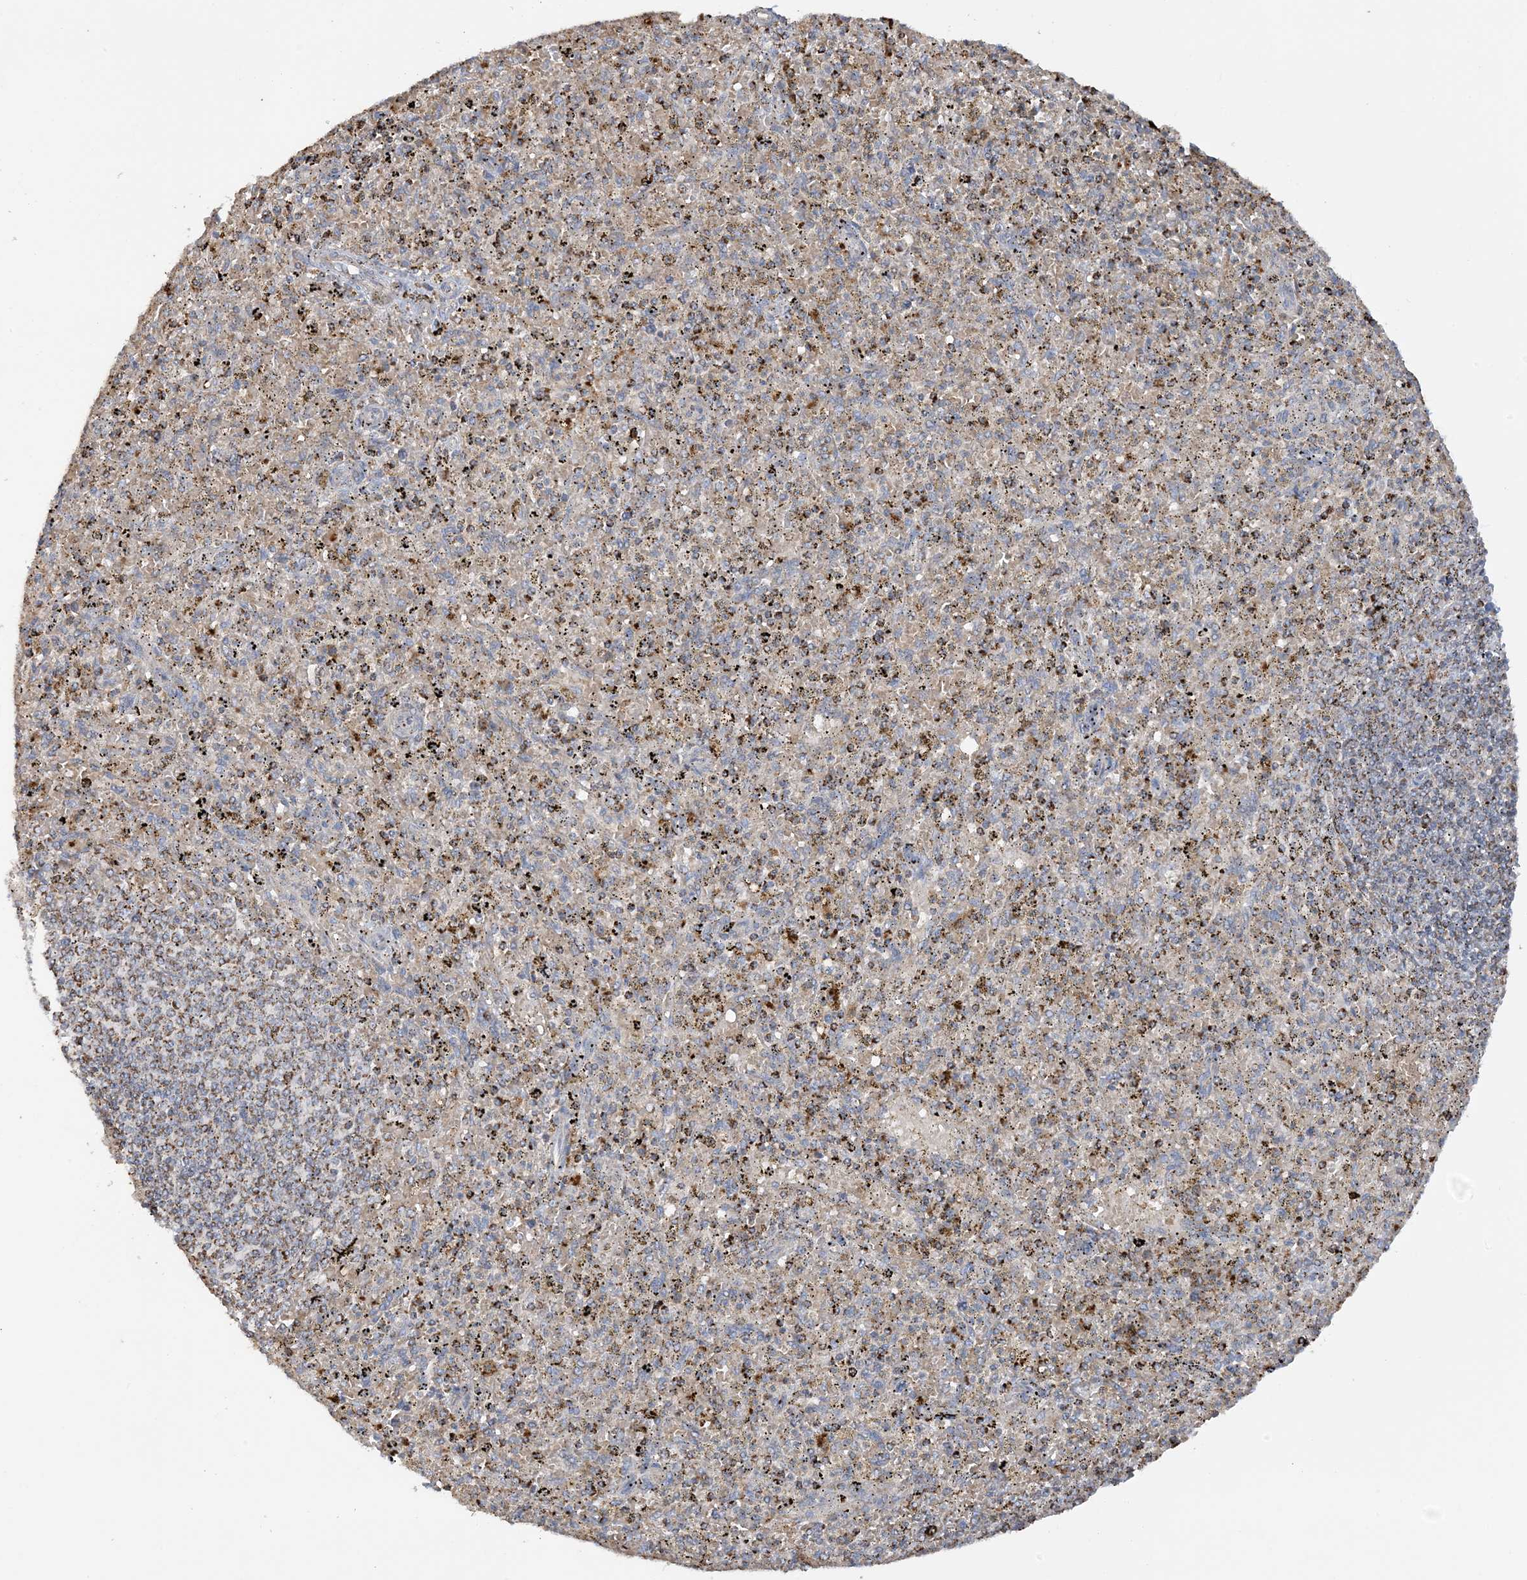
{"staining": {"intensity": "moderate", "quantity": "25%-75%", "location": "cytoplasmic/membranous"}, "tissue": "spleen", "cell_type": "Cells in red pulp", "image_type": "normal", "snomed": [{"axis": "morphology", "description": "Normal tissue, NOS"}, {"axis": "topography", "description": "Spleen"}], "caption": "Spleen stained with DAB (3,3'-diaminobenzidine) IHC displays medium levels of moderate cytoplasmic/membranous staining in about 25%-75% of cells in red pulp.", "gene": "AGA", "patient": {"sex": "male", "age": 72}}